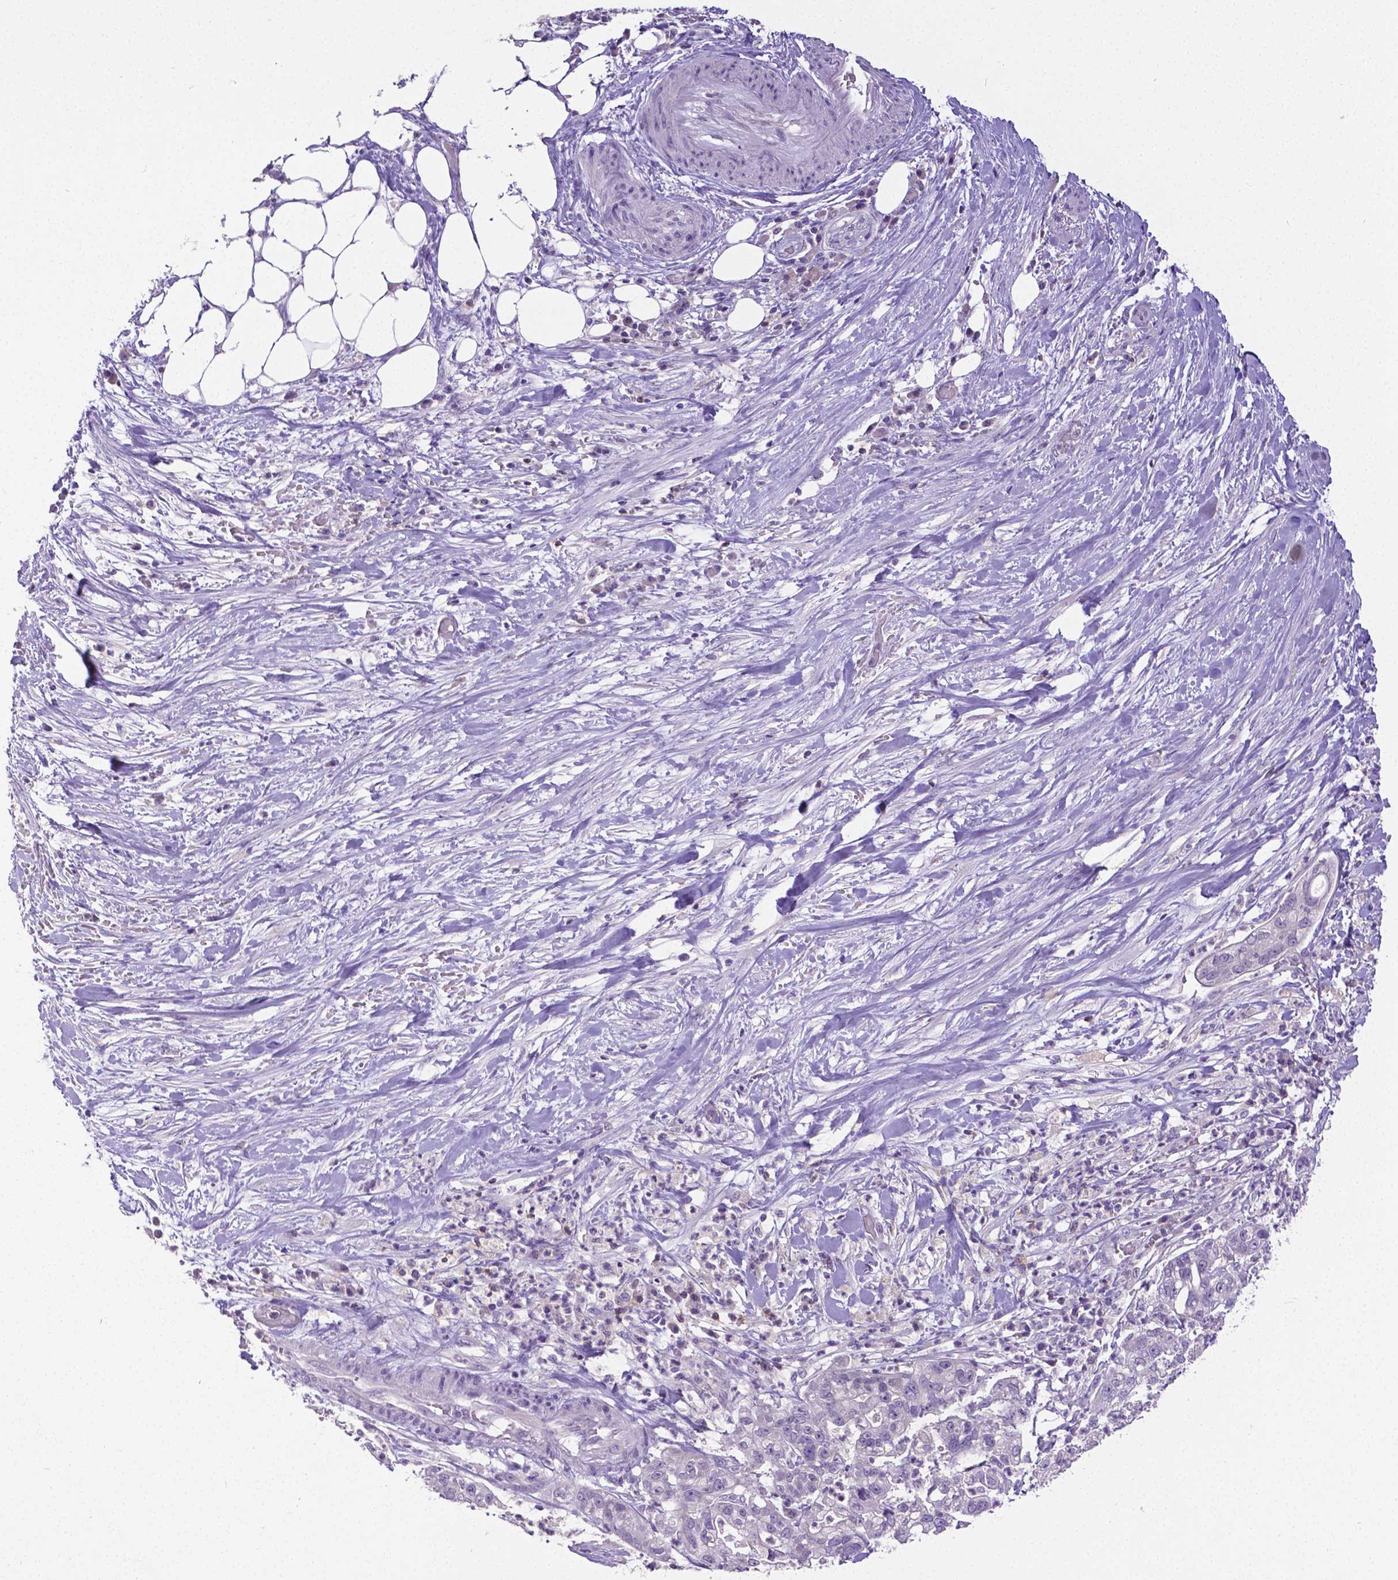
{"staining": {"intensity": "negative", "quantity": "none", "location": "none"}, "tissue": "pancreatic cancer", "cell_type": "Tumor cells", "image_type": "cancer", "snomed": [{"axis": "morphology", "description": "Adenocarcinoma, NOS"}, {"axis": "topography", "description": "Pancreas"}], "caption": "Tumor cells show no significant protein positivity in pancreatic cancer (adenocarcinoma).", "gene": "CD4", "patient": {"sex": "female", "age": 69}}